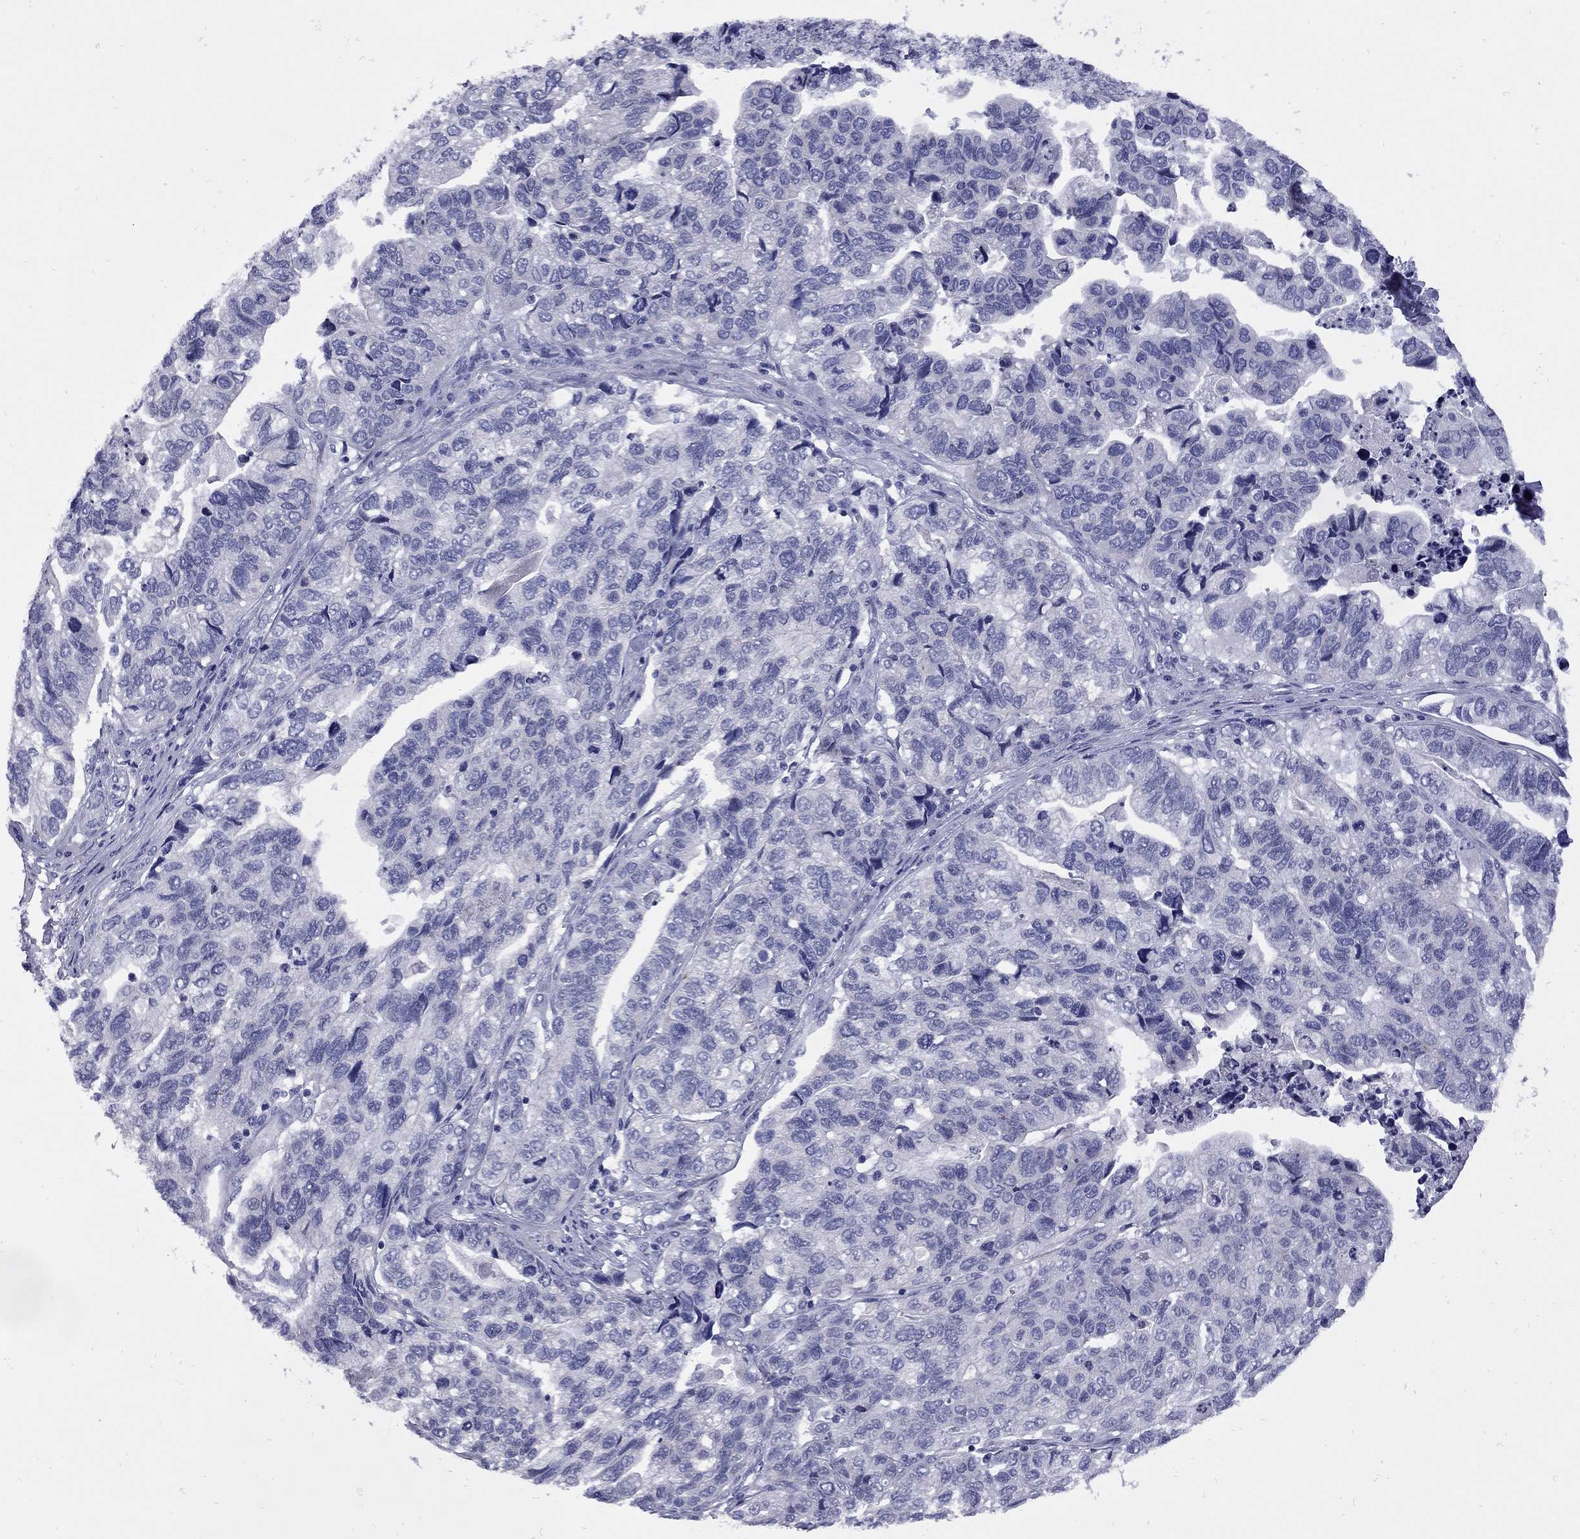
{"staining": {"intensity": "negative", "quantity": "none", "location": "none"}, "tissue": "stomach cancer", "cell_type": "Tumor cells", "image_type": "cancer", "snomed": [{"axis": "morphology", "description": "Adenocarcinoma, NOS"}, {"axis": "topography", "description": "Stomach, upper"}], "caption": "Stomach adenocarcinoma was stained to show a protein in brown. There is no significant positivity in tumor cells.", "gene": "EPPIN", "patient": {"sex": "female", "age": 67}}